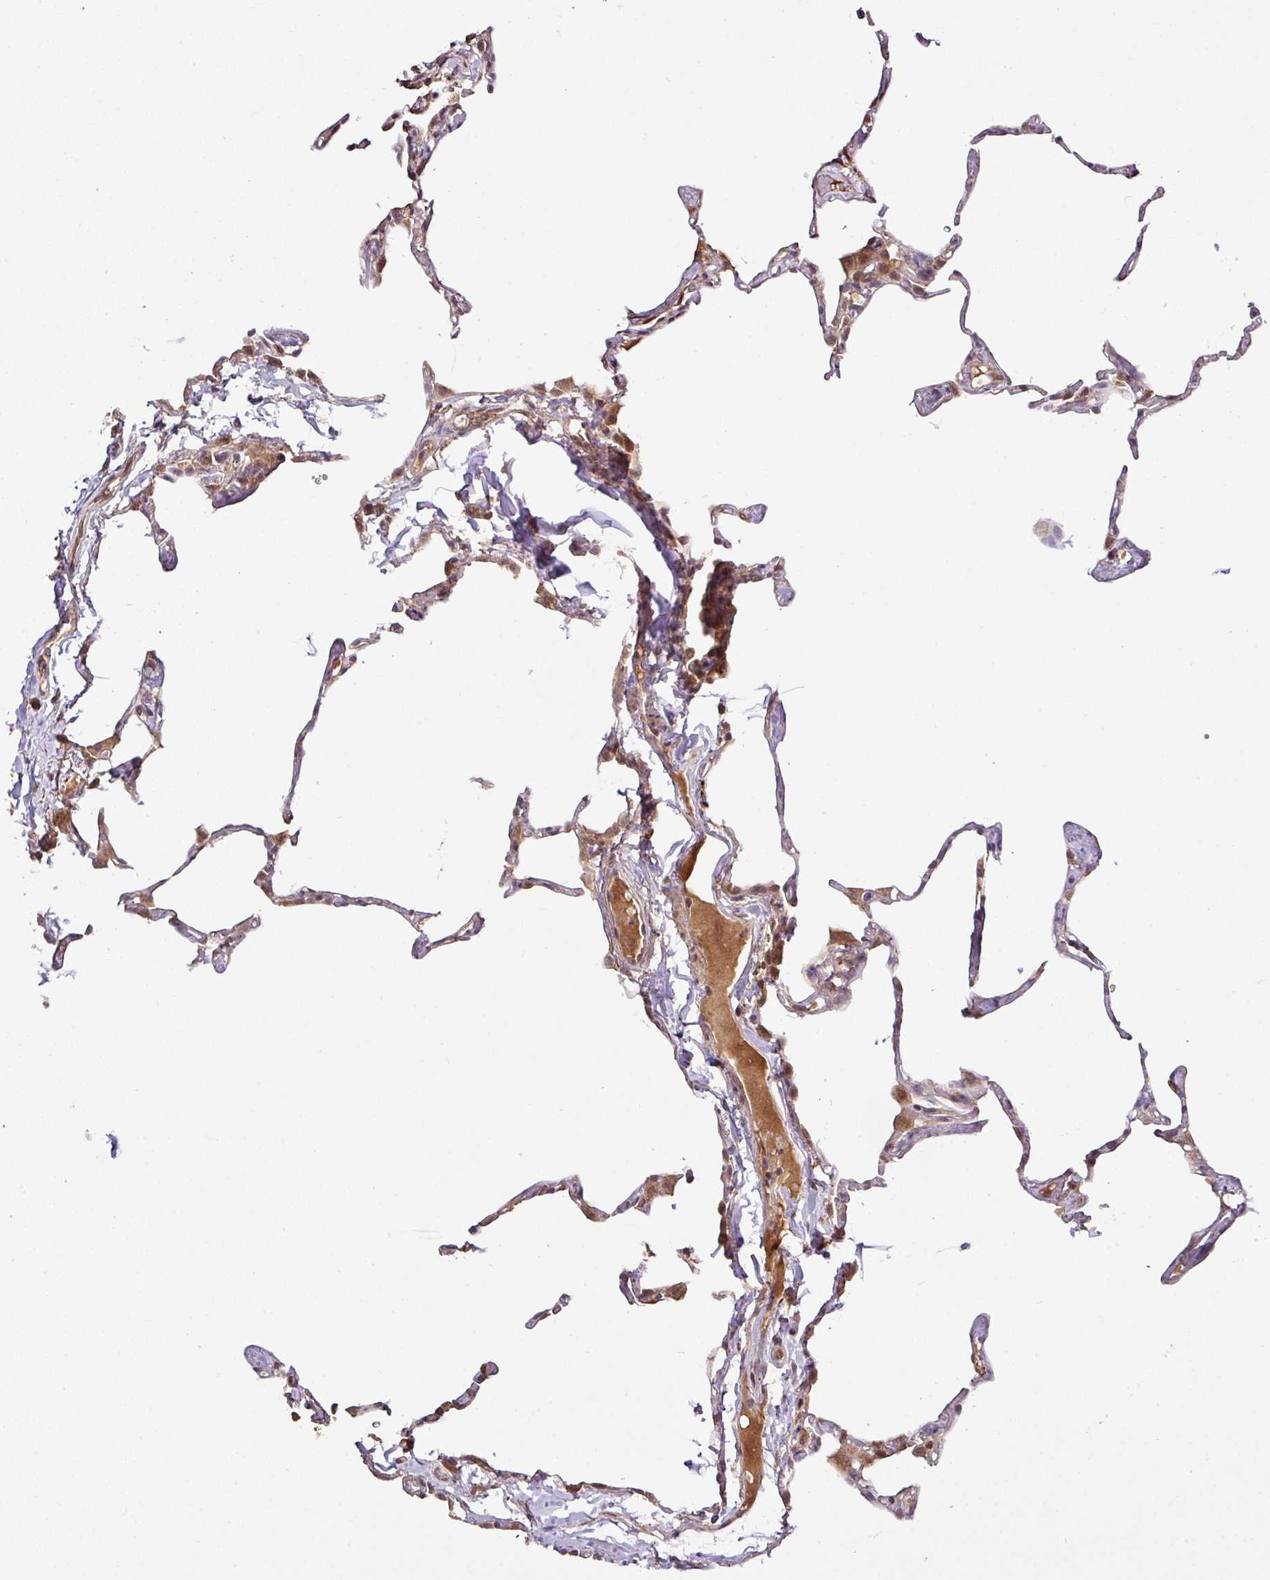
{"staining": {"intensity": "moderate", "quantity": "<25%", "location": "cytoplasmic/membranous"}, "tissue": "lung", "cell_type": "Alveolar cells", "image_type": "normal", "snomed": [{"axis": "morphology", "description": "Normal tissue, NOS"}, {"axis": "topography", "description": "Lung"}], "caption": "Moderate cytoplasmic/membranous staining for a protein is seen in about <25% of alveolar cells of unremarkable lung using immunohistochemistry.", "gene": "FAIM", "patient": {"sex": "male", "age": 65}}